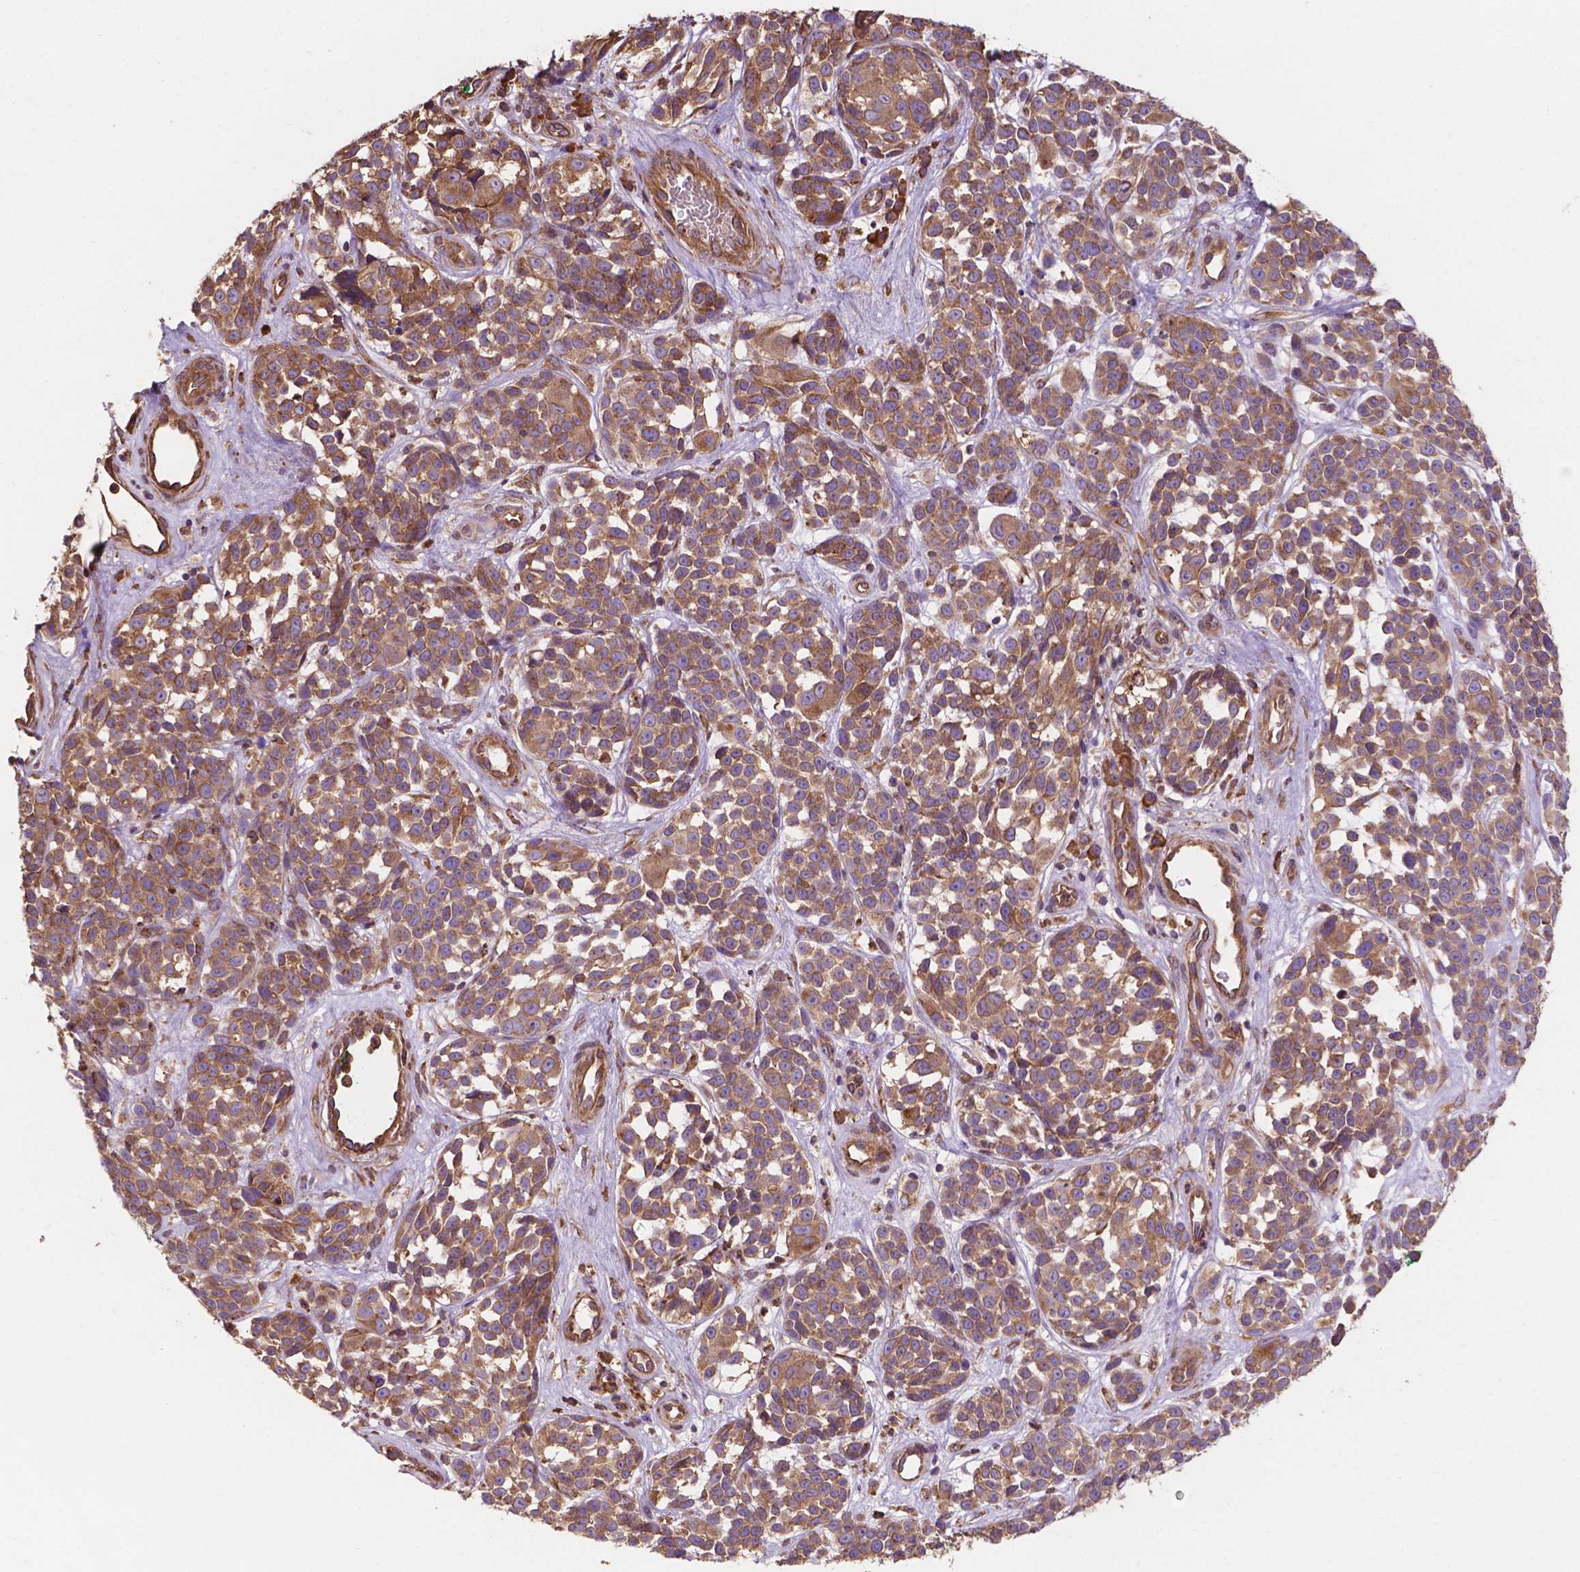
{"staining": {"intensity": "moderate", "quantity": ">75%", "location": "cytoplasmic/membranous"}, "tissue": "melanoma", "cell_type": "Tumor cells", "image_type": "cancer", "snomed": [{"axis": "morphology", "description": "Malignant melanoma, NOS"}, {"axis": "topography", "description": "Skin"}], "caption": "Immunohistochemical staining of human melanoma demonstrates medium levels of moderate cytoplasmic/membranous protein expression in approximately >75% of tumor cells. The protein is shown in brown color, while the nuclei are stained blue.", "gene": "CCDC71L", "patient": {"sex": "female", "age": 88}}